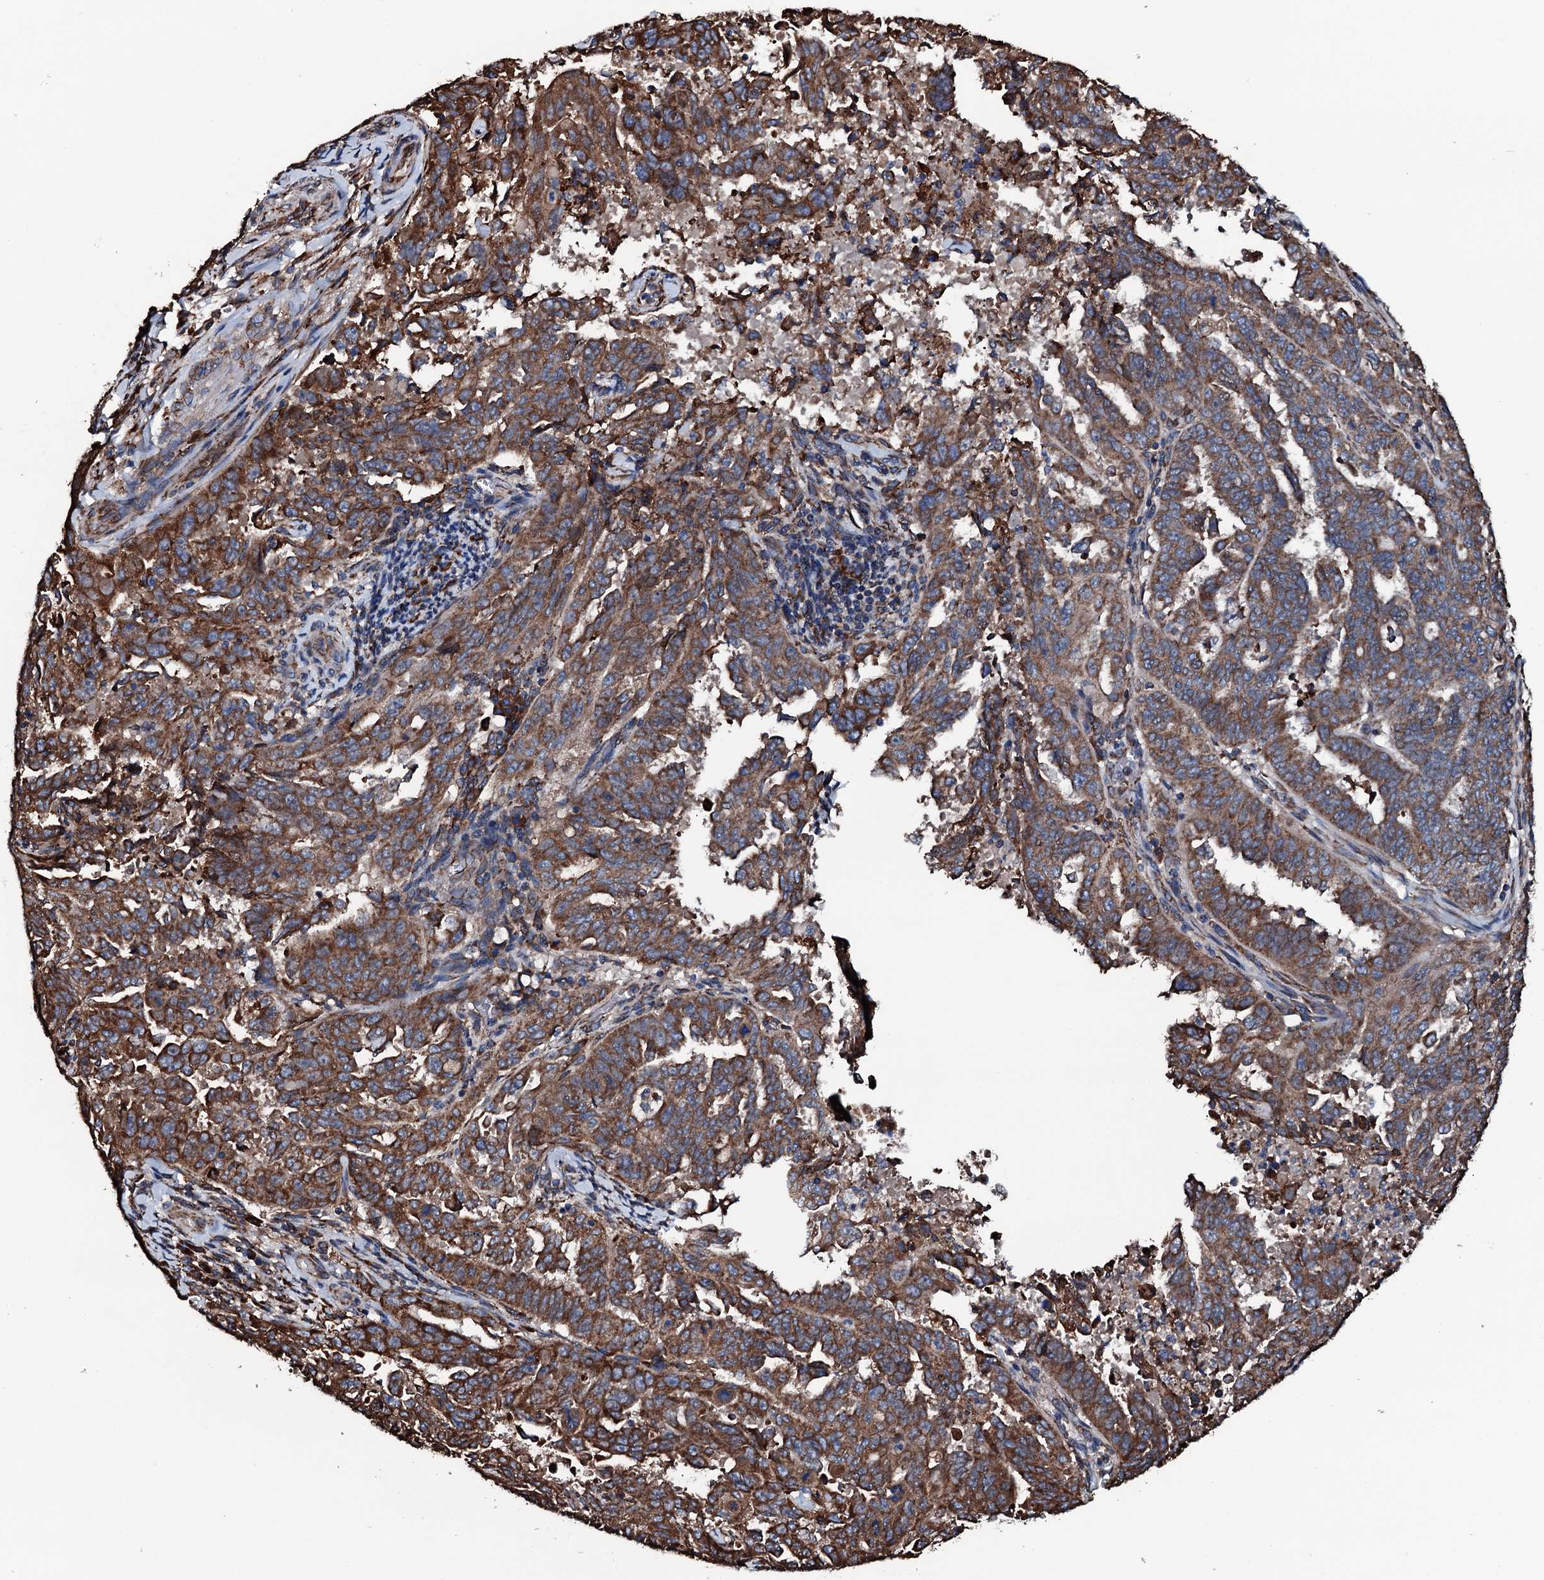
{"staining": {"intensity": "strong", "quantity": ">75%", "location": "cytoplasmic/membranous"}, "tissue": "endometrial cancer", "cell_type": "Tumor cells", "image_type": "cancer", "snomed": [{"axis": "morphology", "description": "Adenocarcinoma, NOS"}, {"axis": "topography", "description": "Endometrium"}], "caption": "Tumor cells demonstrate strong cytoplasmic/membranous positivity in approximately >75% of cells in adenocarcinoma (endometrial).", "gene": "RAB12", "patient": {"sex": "female", "age": 65}}